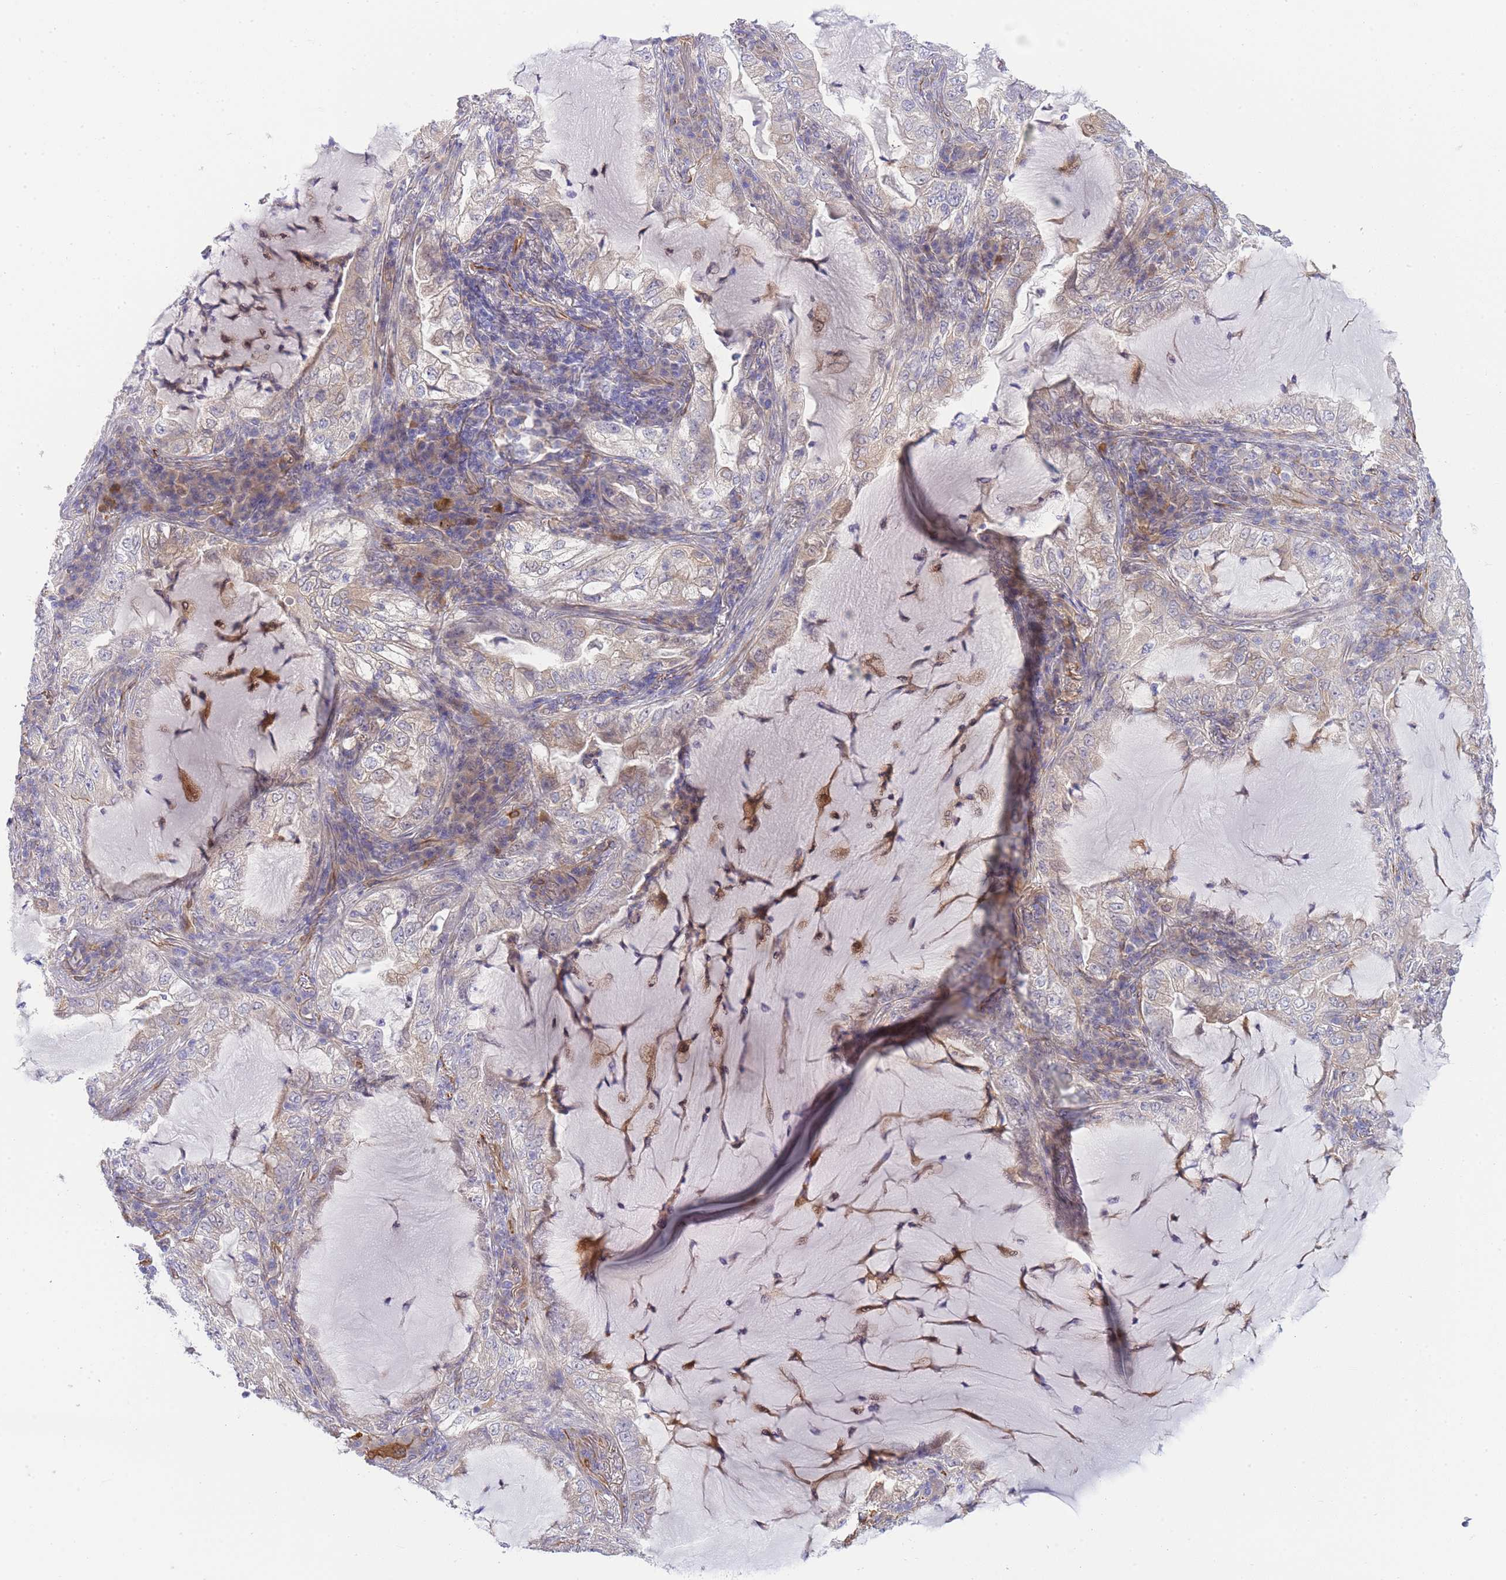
{"staining": {"intensity": "negative", "quantity": "none", "location": "none"}, "tissue": "lung cancer", "cell_type": "Tumor cells", "image_type": "cancer", "snomed": [{"axis": "morphology", "description": "Adenocarcinoma, NOS"}, {"axis": "topography", "description": "Lung"}], "caption": "IHC histopathology image of neoplastic tissue: lung cancer stained with DAB (3,3'-diaminobenzidine) displays no significant protein positivity in tumor cells.", "gene": "ECPAS", "patient": {"sex": "female", "age": 73}}